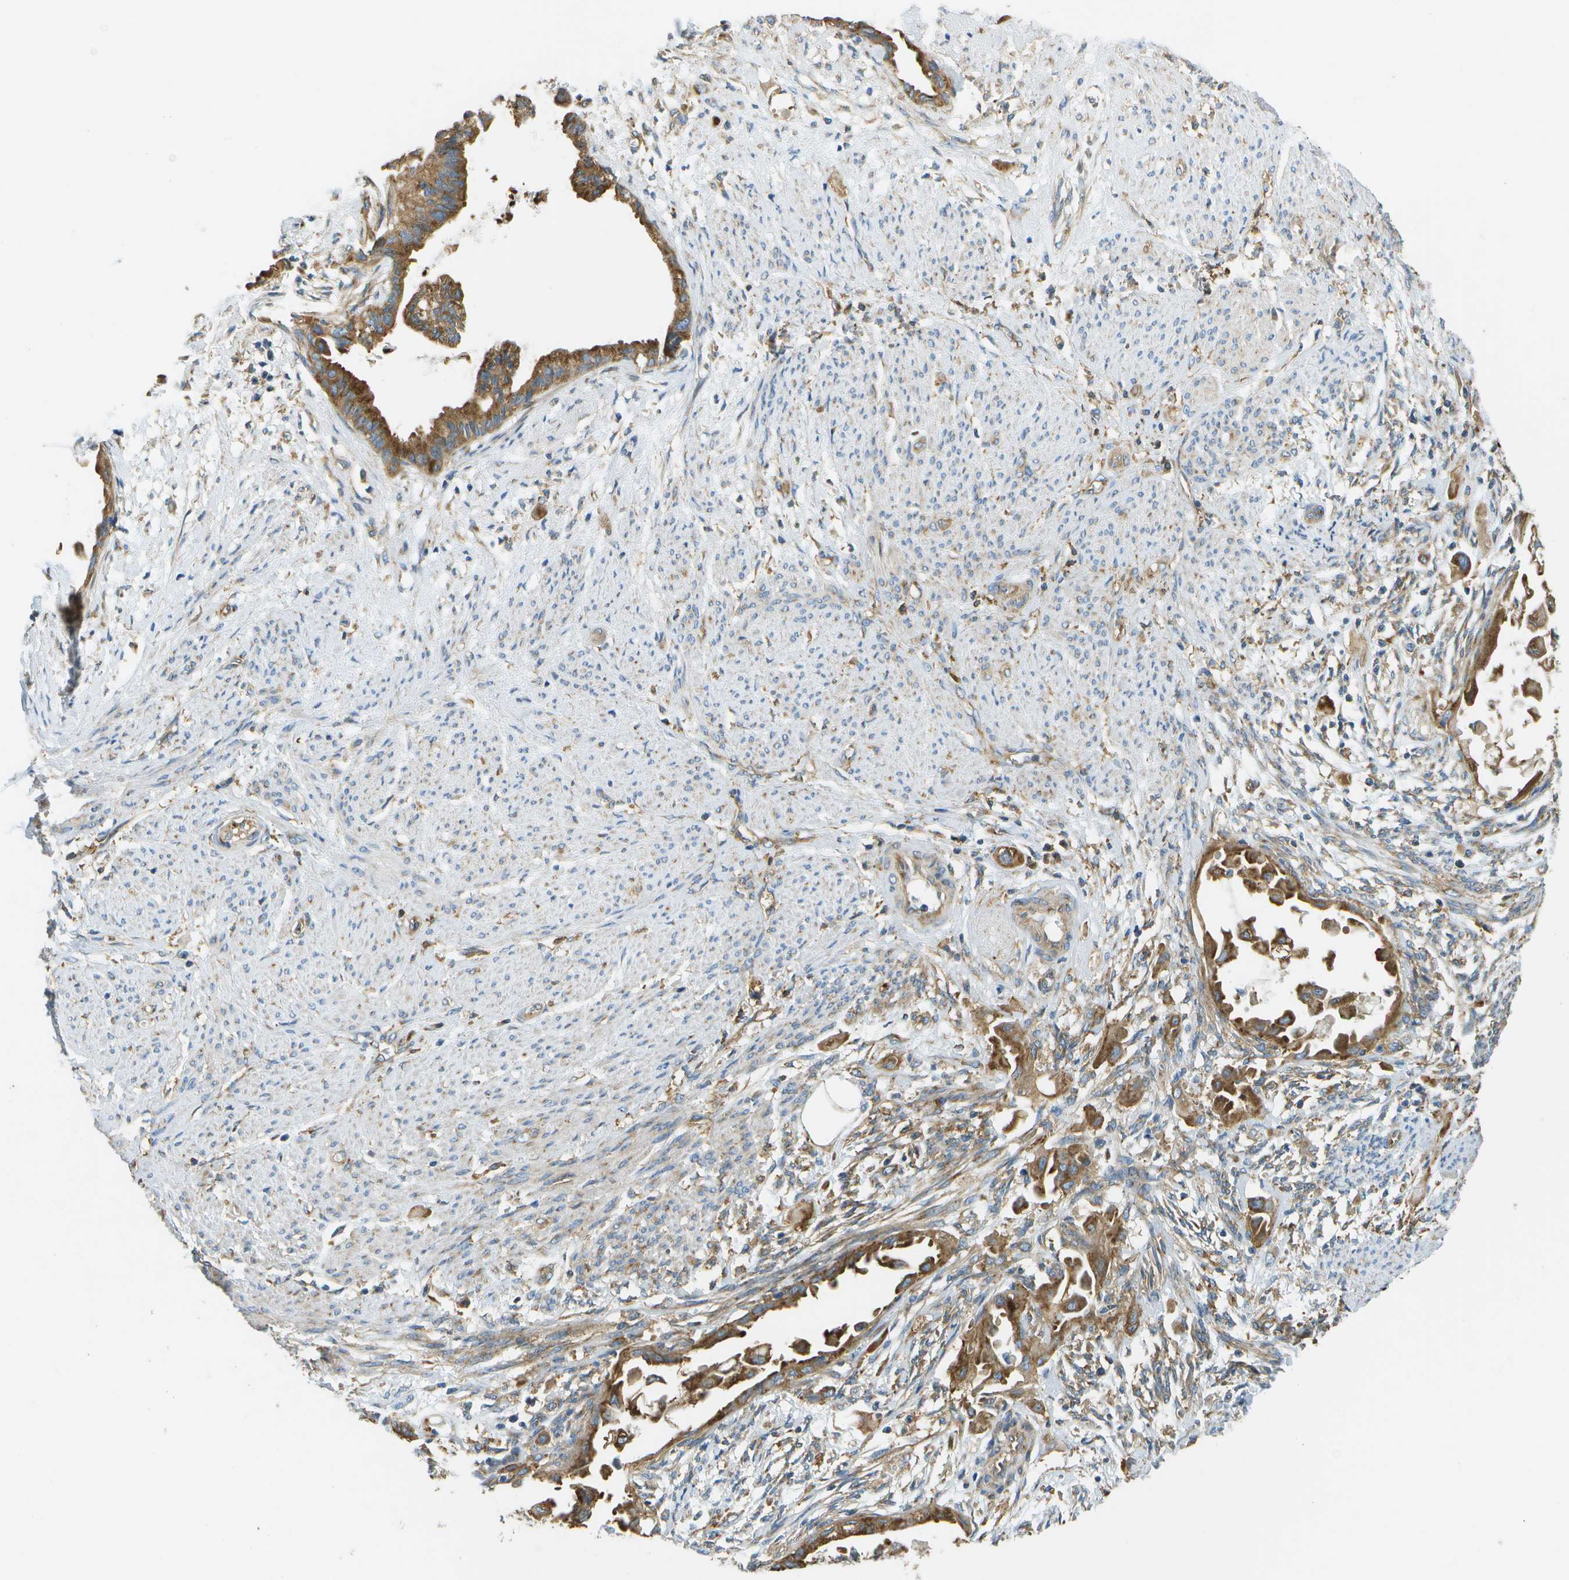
{"staining": {"intensity": "strong", "quantity": ">75%", "location": "cytoplasmic/membranous"}, "tissue": "cervical cancer", "cell_type": "Tumor cells", "image_type": "cancer", "snomed": [{"axis": "morphology", "description": "Normal tissue, NOS"}, {"axis": "morphology", "description": "Adenocarcinoma, NOS"}, {"axis": "topography", "description": "Cervix"}, {"axis": "topography", "description": "Endometrium"}], "caption": "Immunohistochemical staining of cervical adenocarcinoma exhibits high levels of strong cytoplasmic/membranous staining in approximately >75% of tumor cells. (brown staining indicates protein expression, while blue staining denotes nuclei).", "gene": "CLTC", "patient": {"sex": "female", "age": 86}}